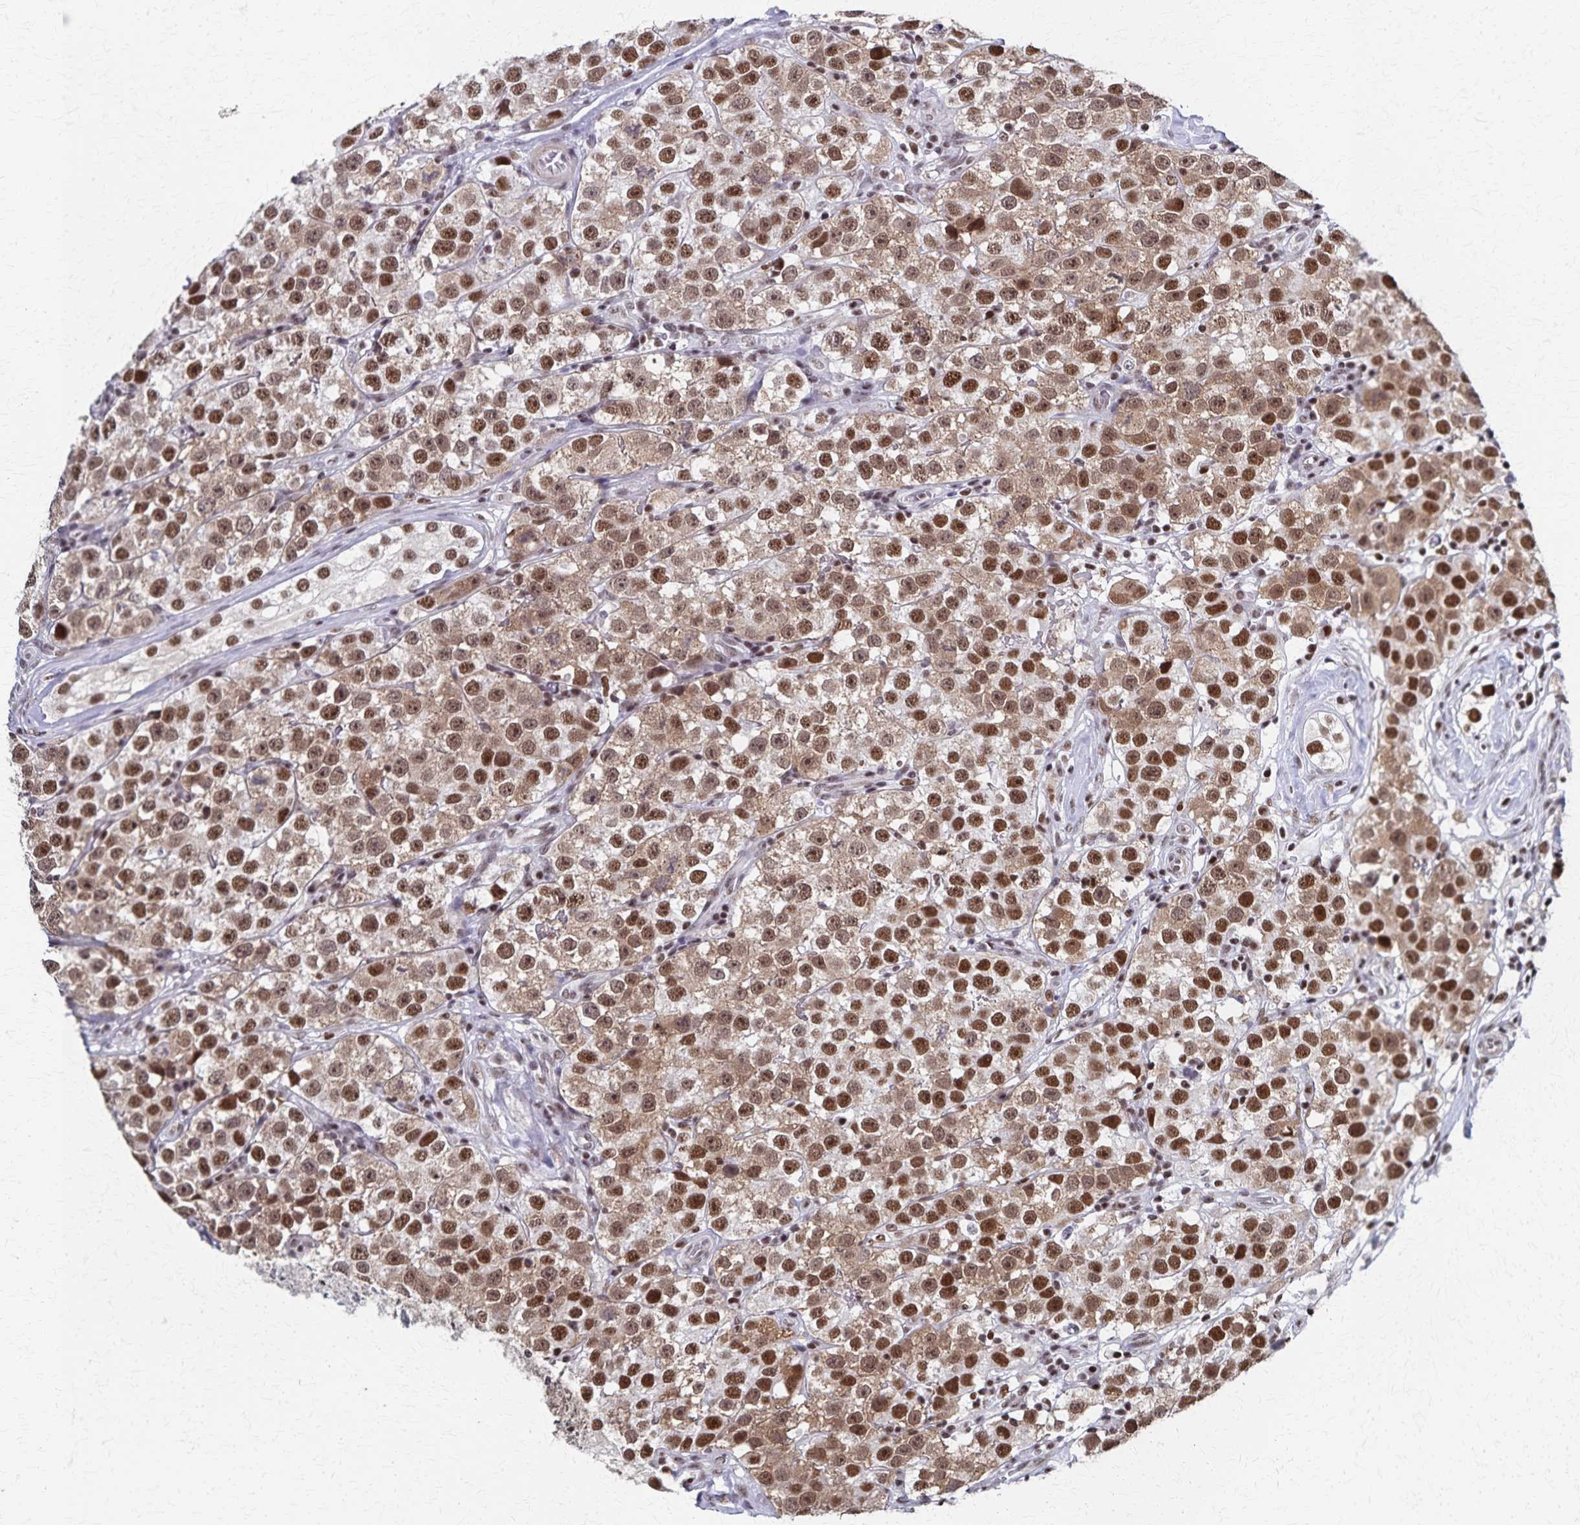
{"staining": {"intensity": "moderate", "quantity": ">75%", "location": "cytoplasmic/membranous,nuclear"}, "tissue": "testis cancer", "cell_type": "Tumor cells", "image_type": "cancer", "snomed": [{"axis": "morphology", "description": "Seminoma, NOS"}, {"axis": "topography", "description": "Testis"}], "caption": "Immunohistochemistry photomicrograph of testis cancer stained for a protein (brown), which shows medium levels of moderate cytoplasmic/membranous and nuclear expression in about >75% of tumor cells.", "gene": "GTF2B", "patient": {"sex": "male", "age": 34}}